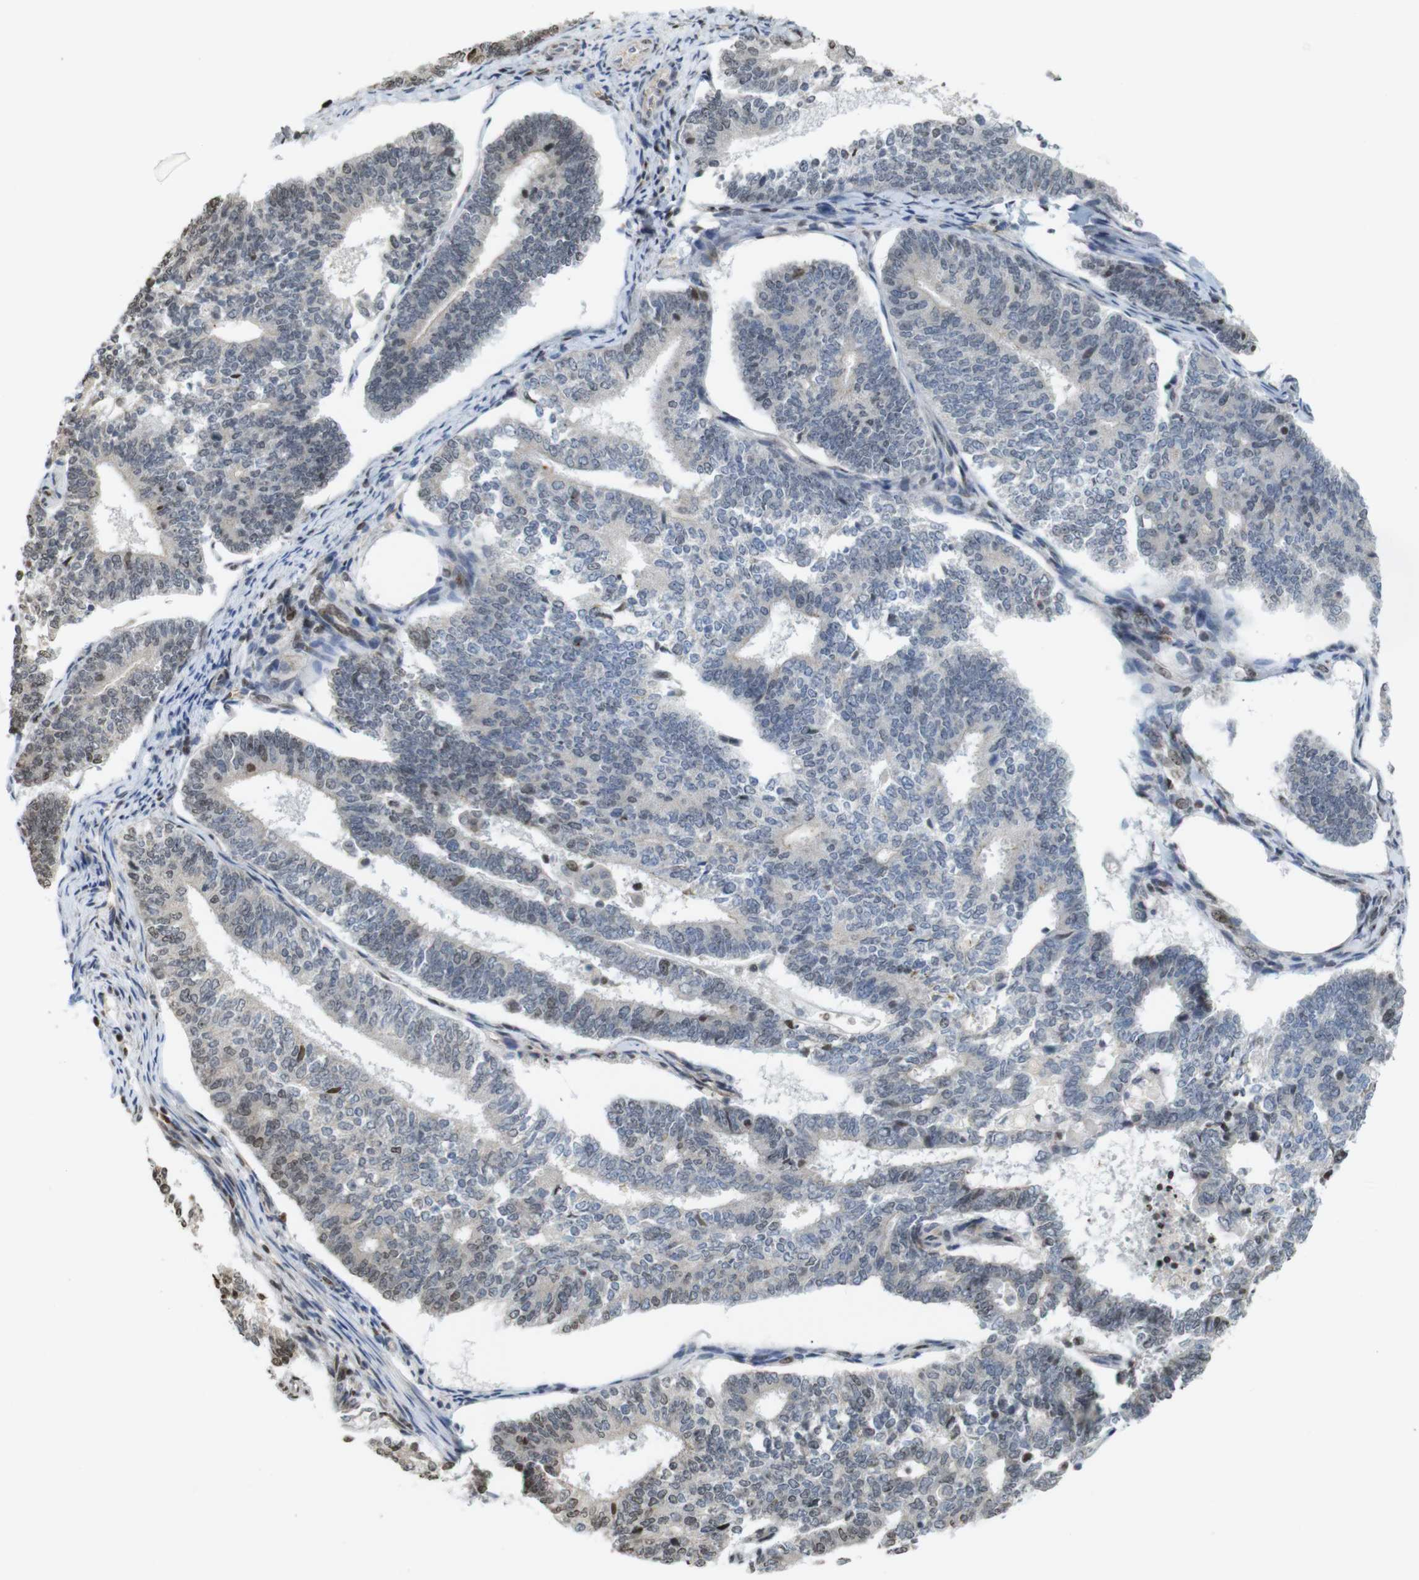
{"staining": {"intensity": "weak", "quantity": "<25%", "location": "nuclear"}, "tissue": "endometrial cancer", "cell_type": "Tumor cells", "image_type": "cancer", "snomed": [{"axis": "morphology", "description": "Adenocarcinoma, NOS"}, {"axis": "topography", "description": "Endometrium"}], "caption": "High power microscopy photomicrograph of an IHC photomicrograph of endometrial cancer (adenocarcinoma), revealing no significant positivity in tumor cells.", "gene": "MBD1", "patient": {"sex": "female", "age": 70}}